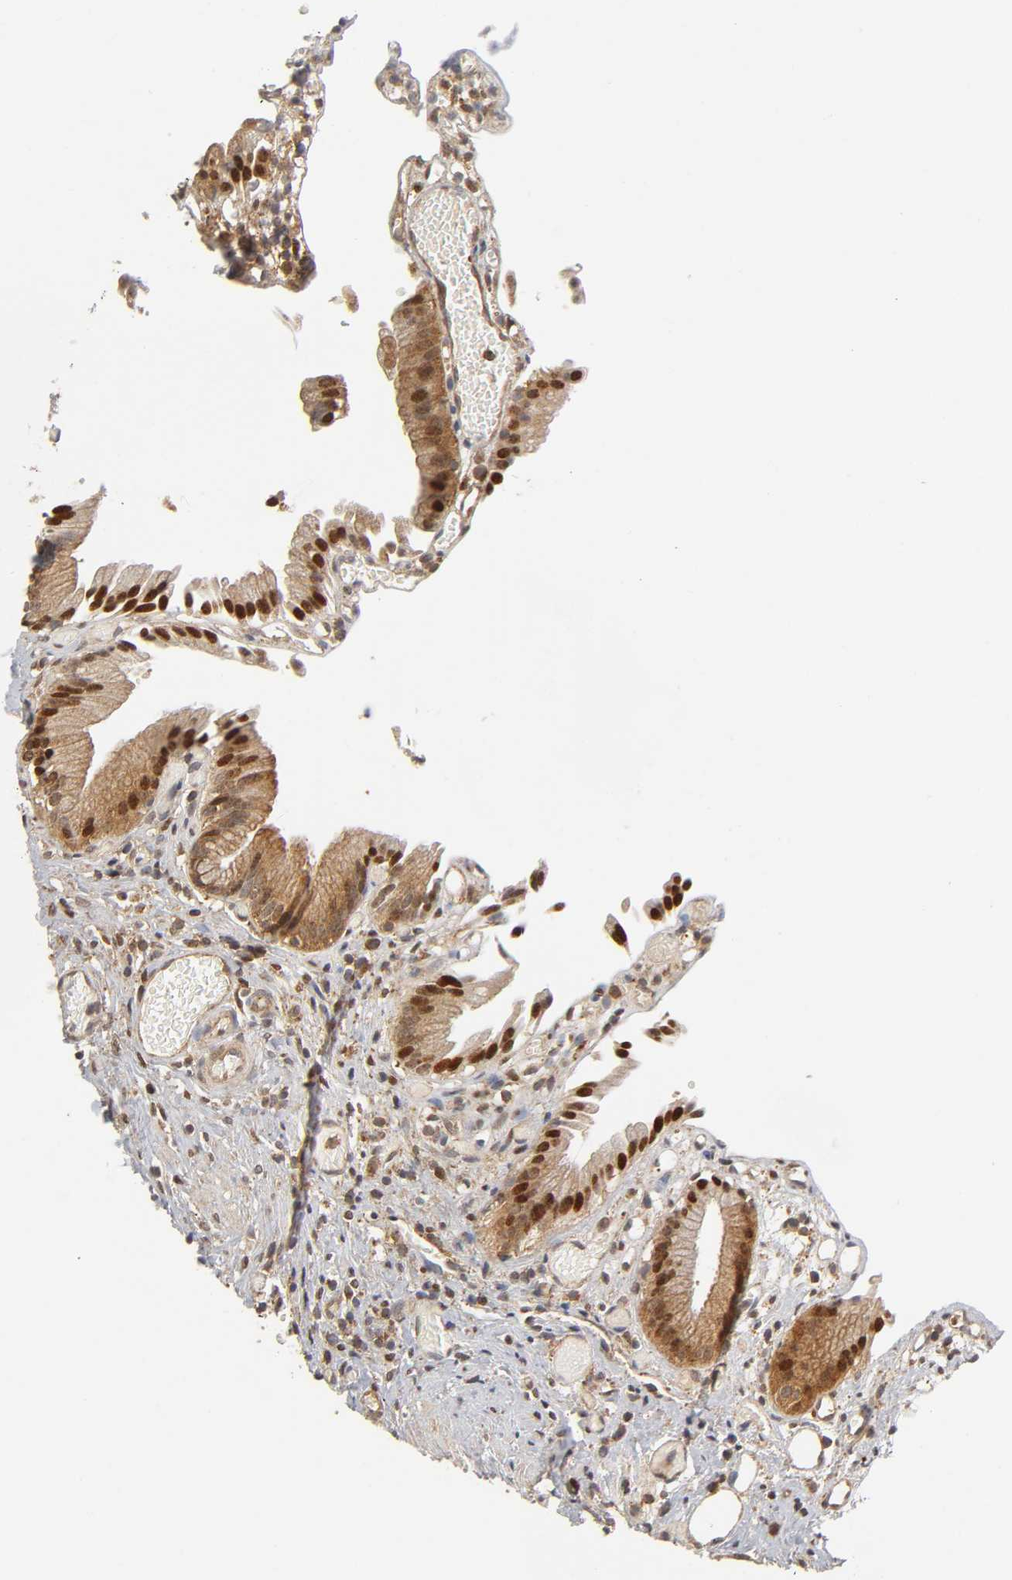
{"staining": {"intensity": "strong", "quantity": ">75%", "location": "cytoplasmic/membranous,nuclear"}, "tissue": "gallbladder", "cell_type": "Glandular cells", "image_type": "normal", "snomed": [{"axis": "morphology", "description": "Normal tissue, NOS"}, {"axis": "topography", "description": "Gallbladder"}], "caption": "High-magnification brightfield microscopy of unremarkable gallbladder stained with DAB (3,3'-diaminobenzidine) (brown) and counterstained with hematoxylin (blue). glandular cells exhibit strong cytoplasmic/membranous,nuclear positivity is present in approximately>75% of cells.", "gene": "PAFAH1B1", "patient": {"sex": "male", "age": 65}}